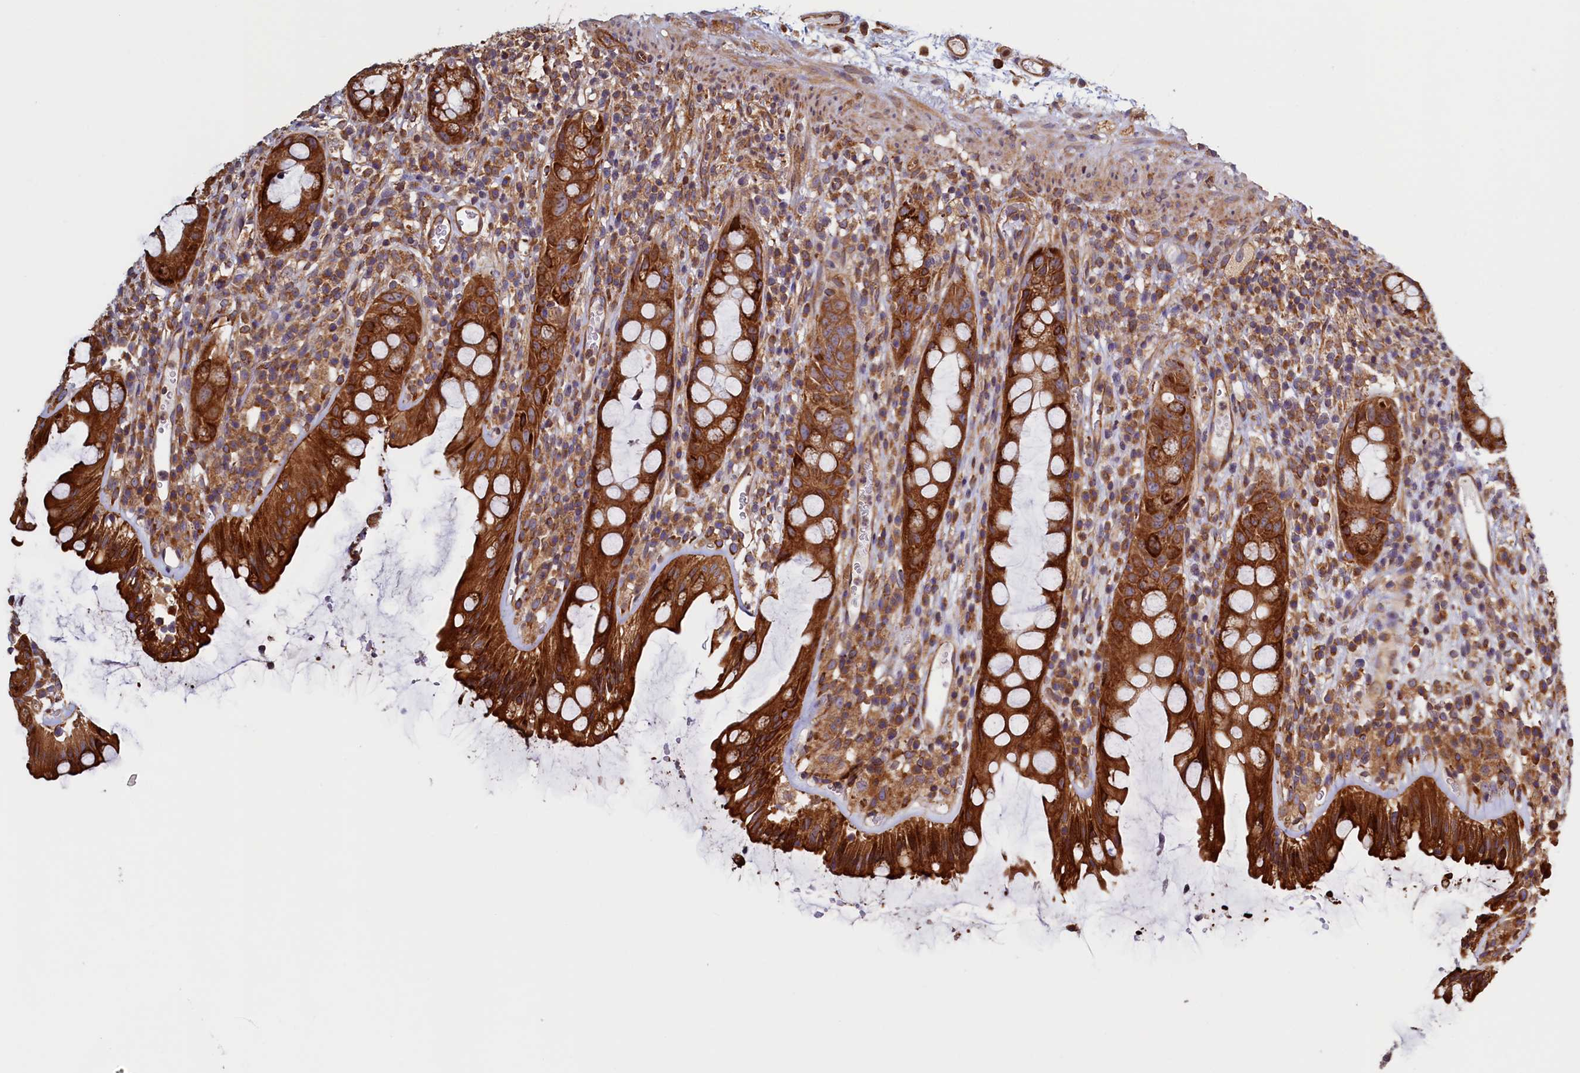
{"staining": {"intensity": "strong", "quantity": ">75%", "location": "cytoplasmic/membranous"}, "tissue": "rectum", "cell_type": "Glandular cells", "image_type": "normal", "snomed": [{"axis": "morphology", "description": "Normal tissue, NOS"}, {"axis": "topography", "description": "Rectum"}], "caption": "Rectum stained for a protein reveals strong cytoplasmic/membranous positivity in glandular cells. (IHC, brightfield microscopy, high magnification).", "gene": "ATXN2L", "patient": {"sex": "female", "age": 57}}